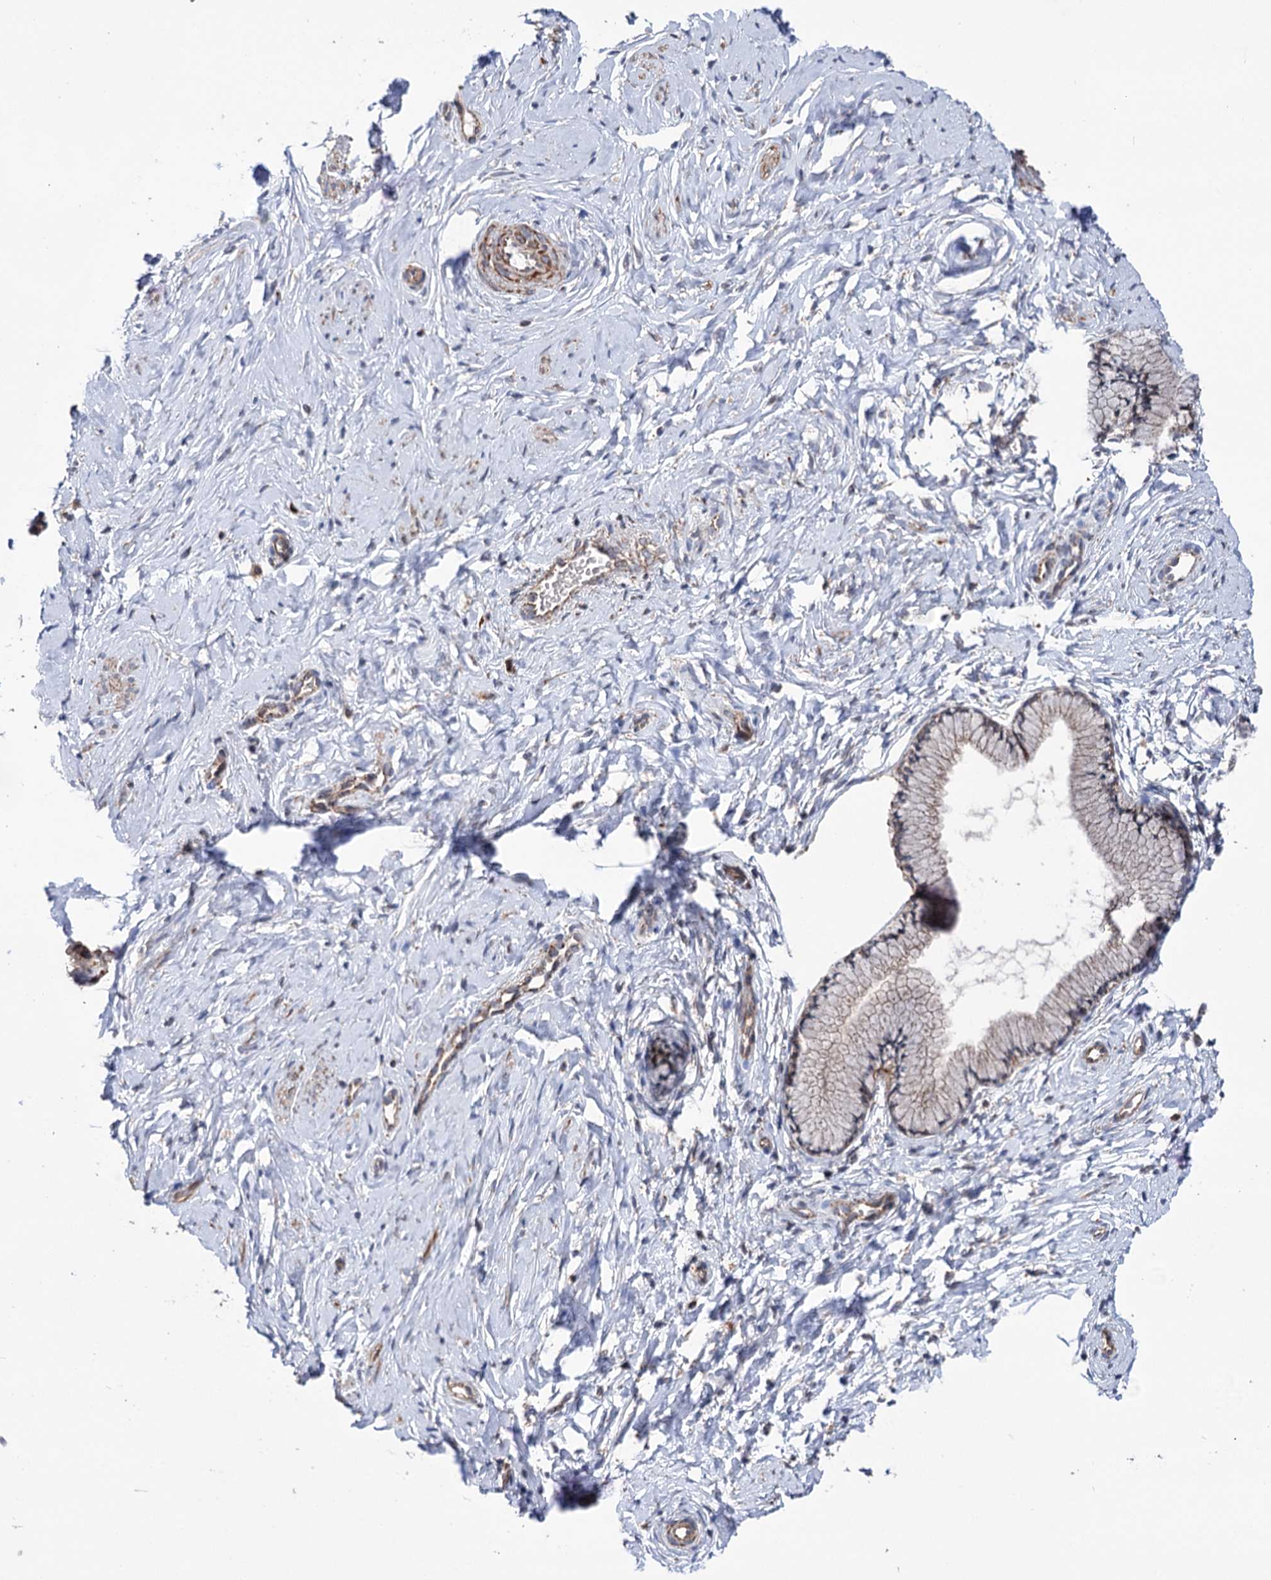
{"staining": {"intensity": "negative", "quantity": "none", "location": "none"}, "tissue": "cervix", "cell_type": "Glandular cells", "image_type": "normal", "snomed": [{"axis": "morphology", "description": "Normal tissue, NOS"}, {"axis": "topography", "description": "Cervix"}], "caption": "Immunohistochemistry (IHC) of normal human cervix shows no positivity in glandular cells. Brightfield microscopy of IHC stained with DAB (3,3'-diaminobenzidine) (brown) and hematoxylin (blue), captured at high magnification.", "gene": "SUCLA2", "patient": {"sex": "female", "age": 33}}